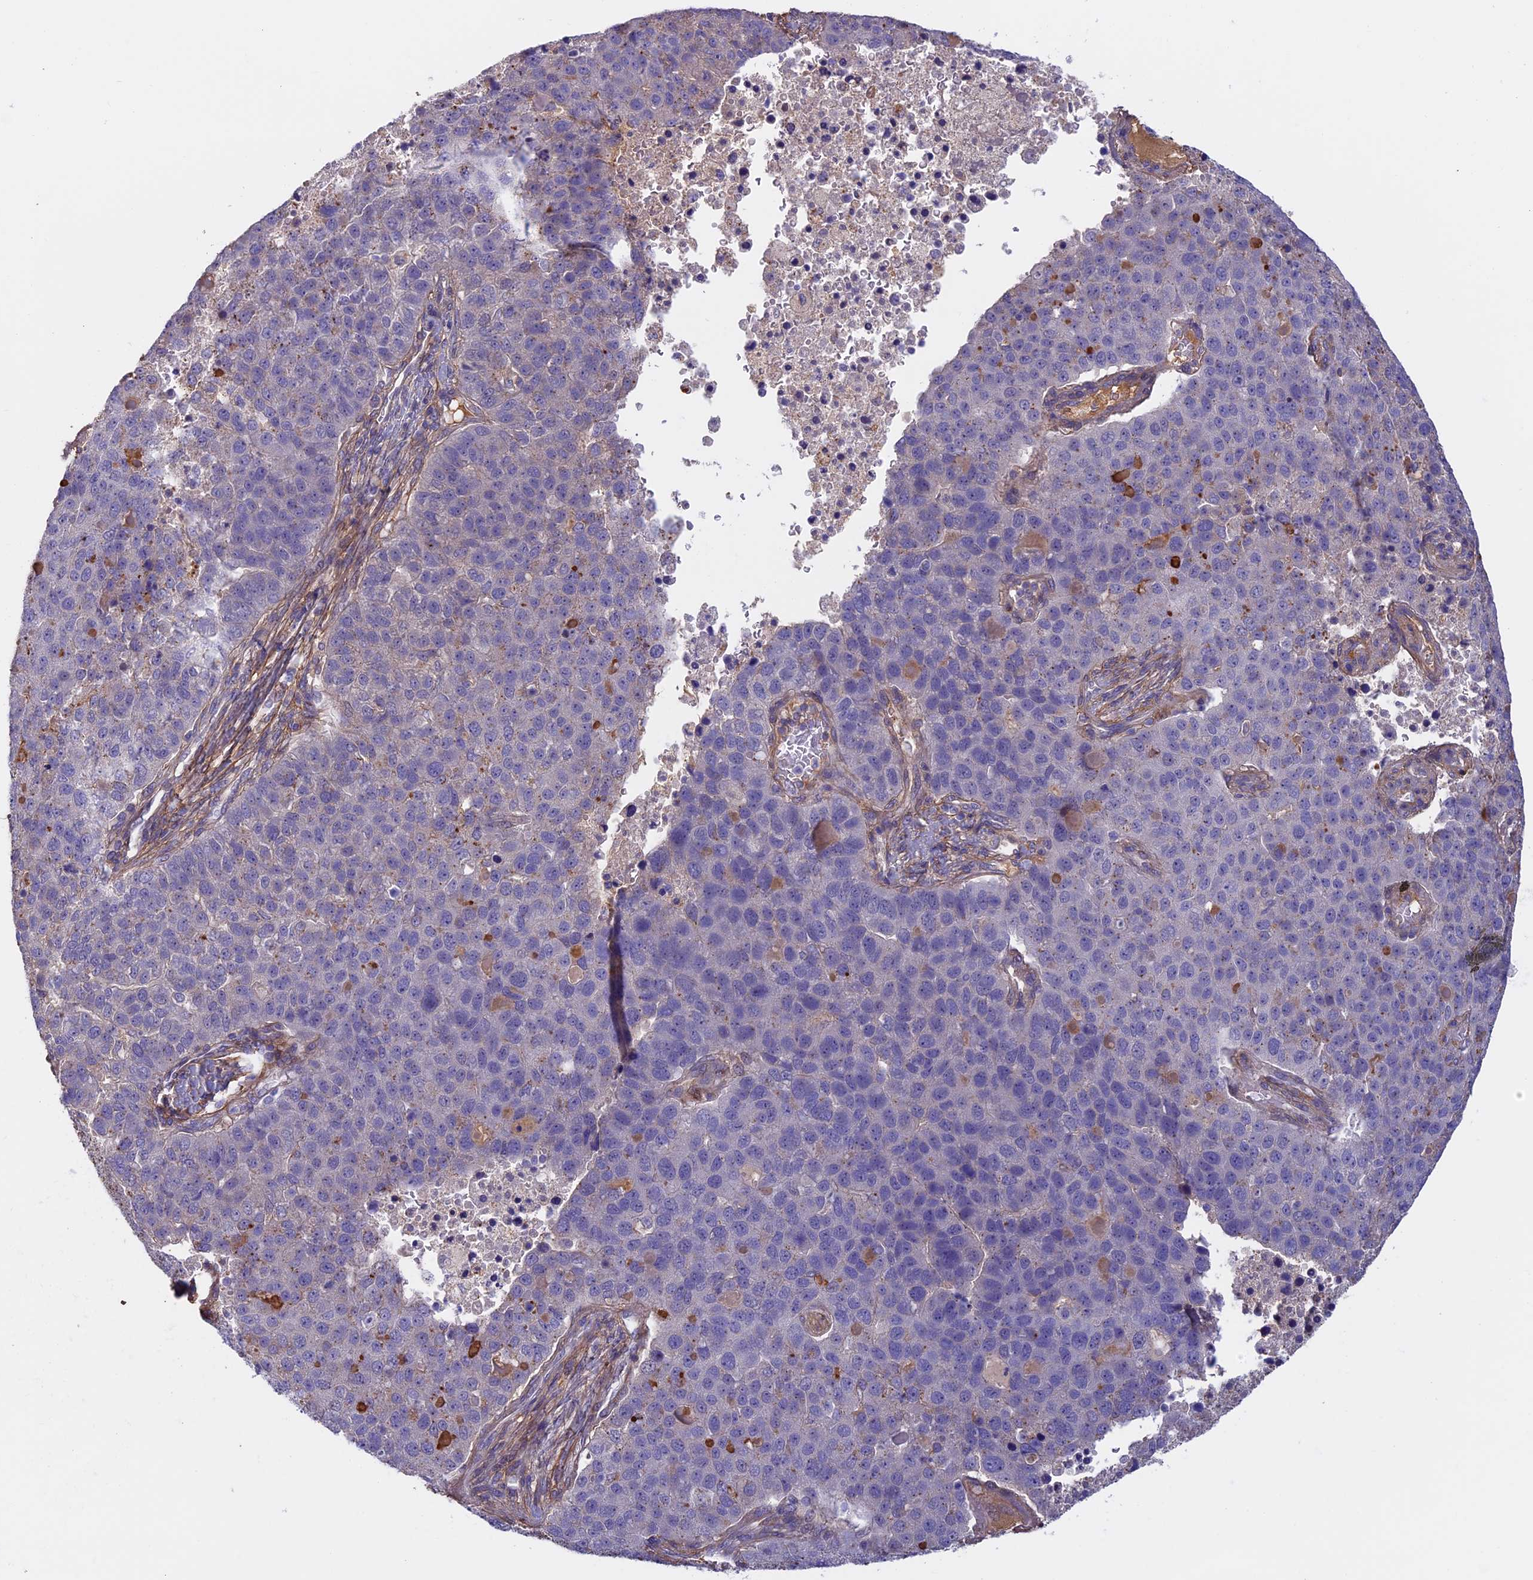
{"staining": {"intensity": "negative", "quantity": "none", "location": "none"}, "tissue": "pancreatic cancer", "cell_type": "Tumor cells", "image_type": "cancer", "snomed": [{"axis": "morphology", "description": "Adenocarcinoma, NOS"}, {"axis": "topography", "description": "Pancreas"}], "caption": "High power microscopy photomicrograph of an immunohistochemistry (IHC) image of adenocarcinoma (pancreatic), revealing no significant positivity in tumor cells.", "gene": "COL4A3", "patient": {"sex": "female", "age": 61}}